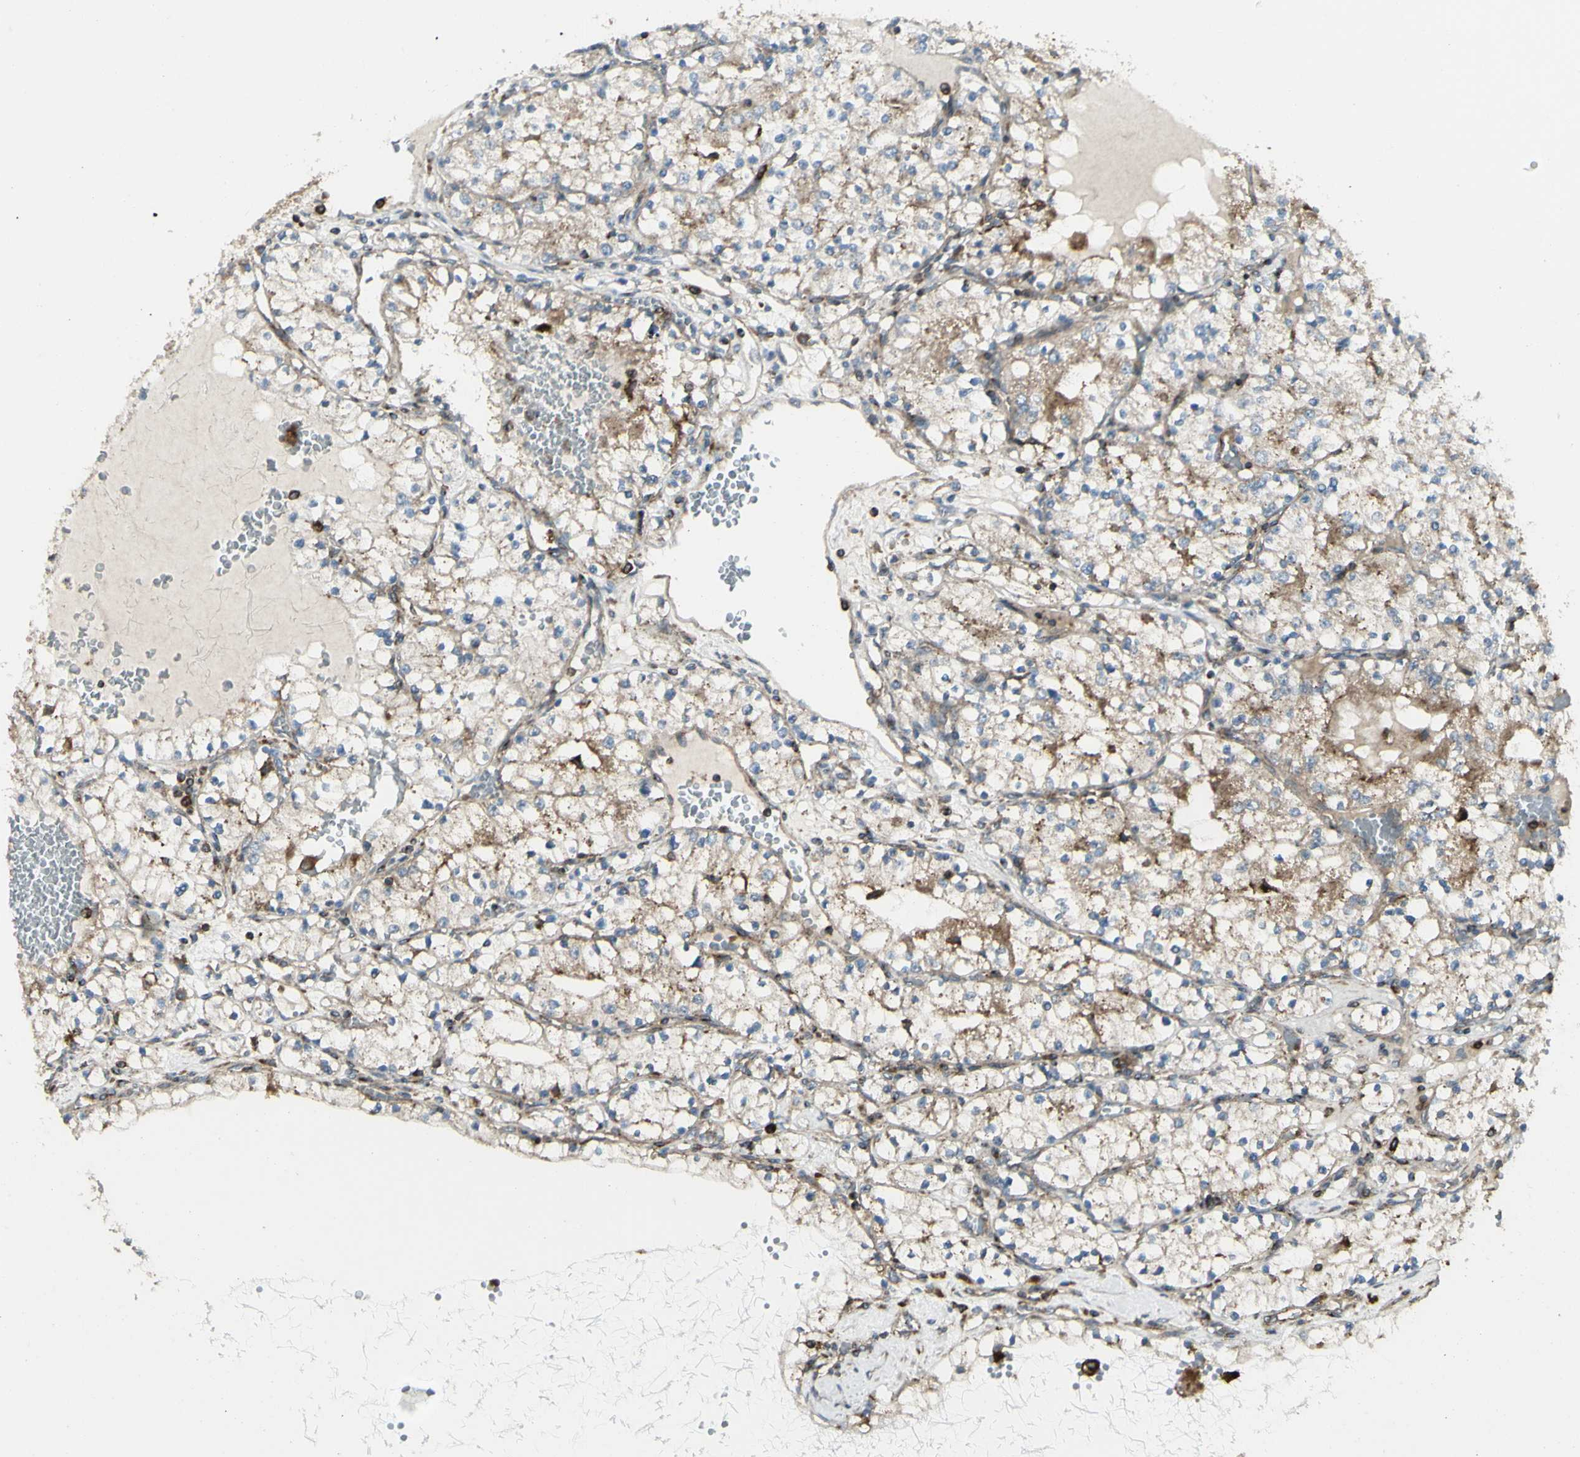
{"staining": {"intensity": "weak", "quantity": "25%-75%", "location": "cytoplasmic/membranous"}, "tissue": "renal cancer", "cell_type": "Tumor cells", "image_type": "cancer", "snomed": [{"axis": "morphology", "description": "Adenocarcinoma, NOS"}, {"axis": "topography", "description": "Kidney"}], "caption": "This photomicrograph demonstrates immunohistochemistry staining of human renal cancer (adenocarcinoma), with low weak cytoplasmic/membranous expression in approximately 25%-75% of tumor cells.", "gene": "NAPA", "patient": {"sex": "male", "age": 68}}